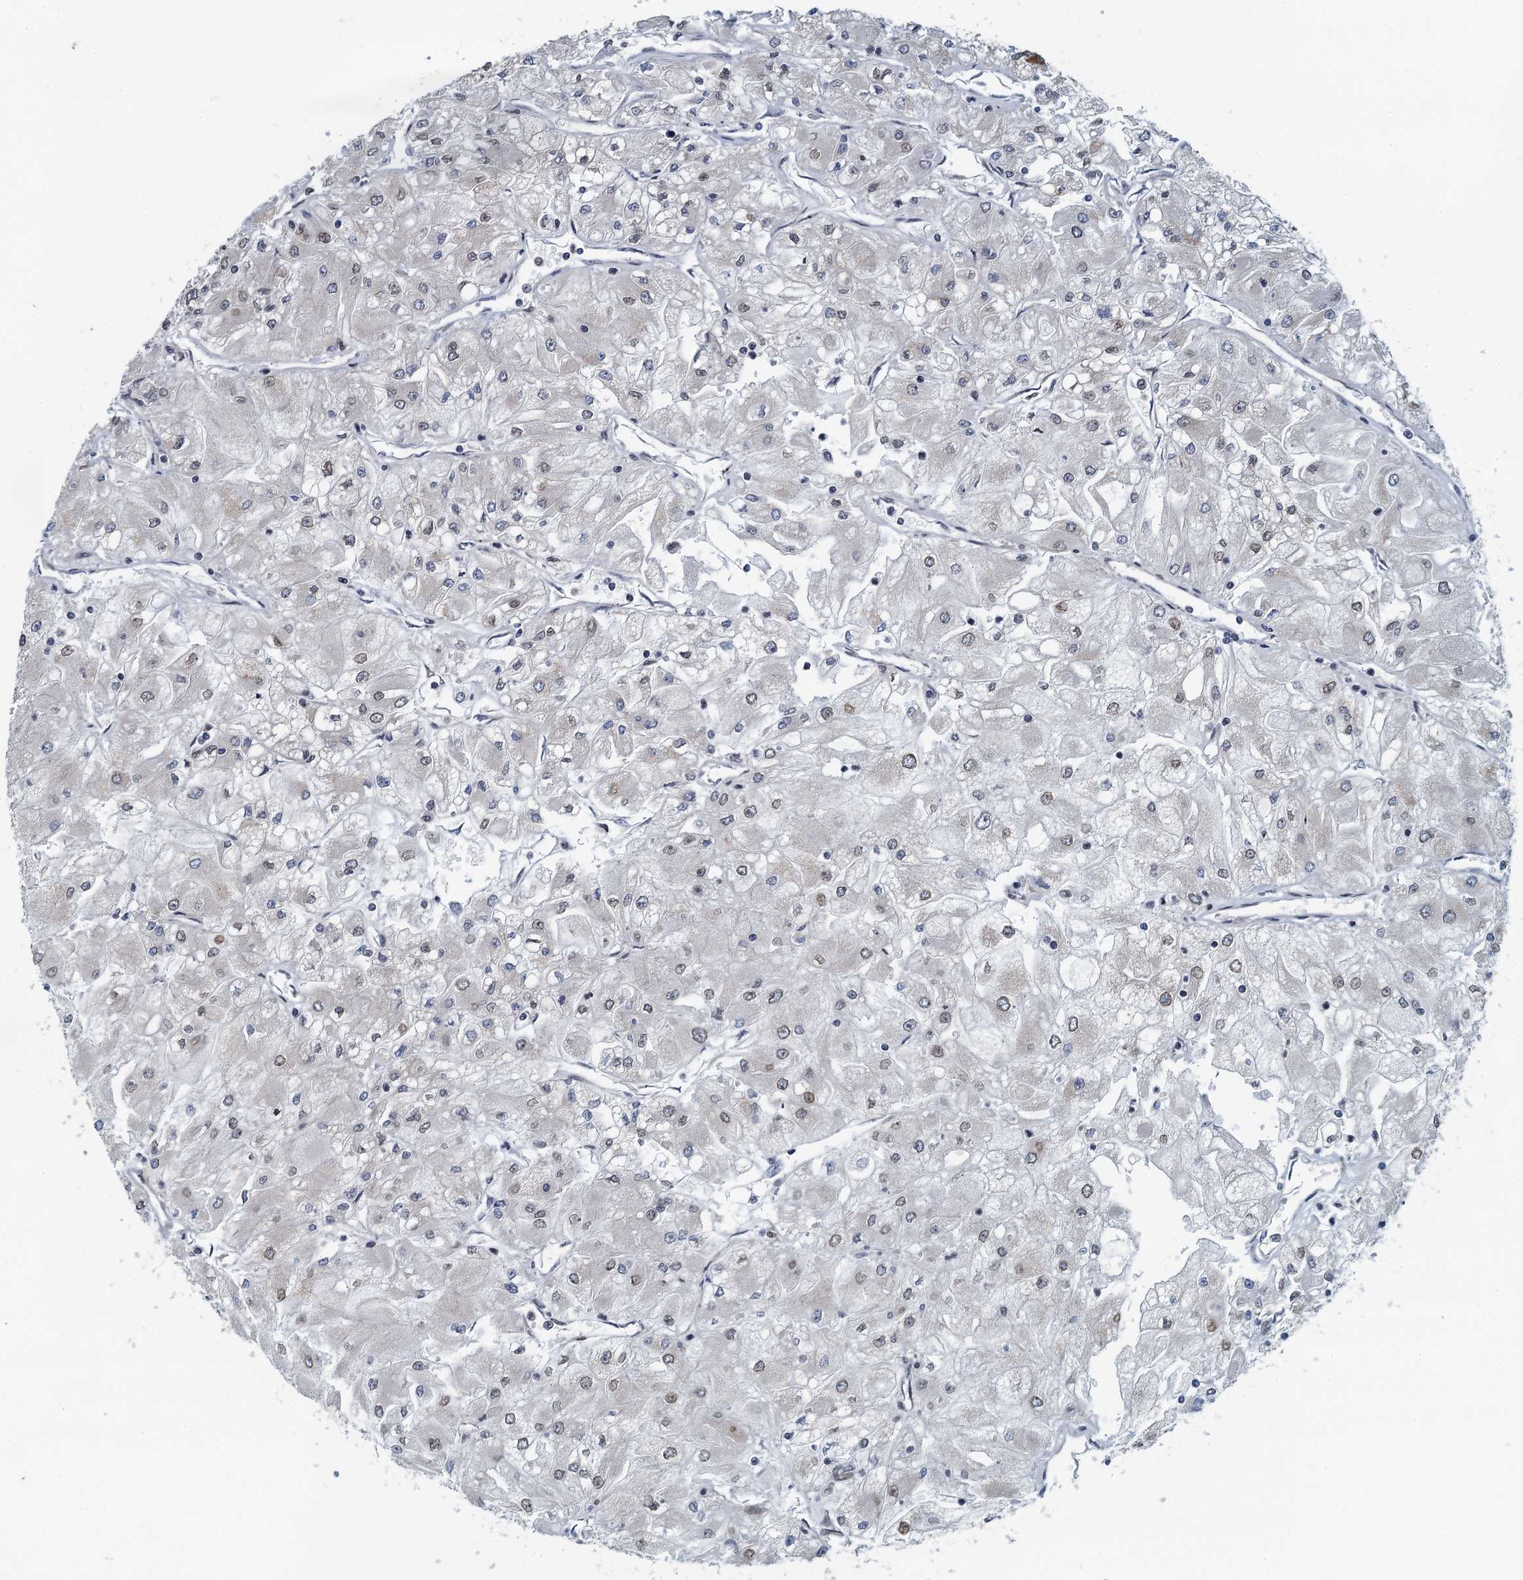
{"staining": {"intensity": "weak", "quantity": "25%-75%", "location": "nuclear"}, "tissue": "renal cancer", "cell_type": "Tumor cells", "image_type": "cancer", "snomed": [{"axis": "morphology", "description": "Adenocarcinoma, NOS"}, {"axis": "topography", "description": "Kidney"}], "caption": "This micrograph reveals immunohistochemistry staining of renal cancer (adenocarcinoma), with low weak nuclear expression in about 25%-75% of tumor cells.", "gene": "CCDC34", "patient": {"sex": "male", "age": 80}}